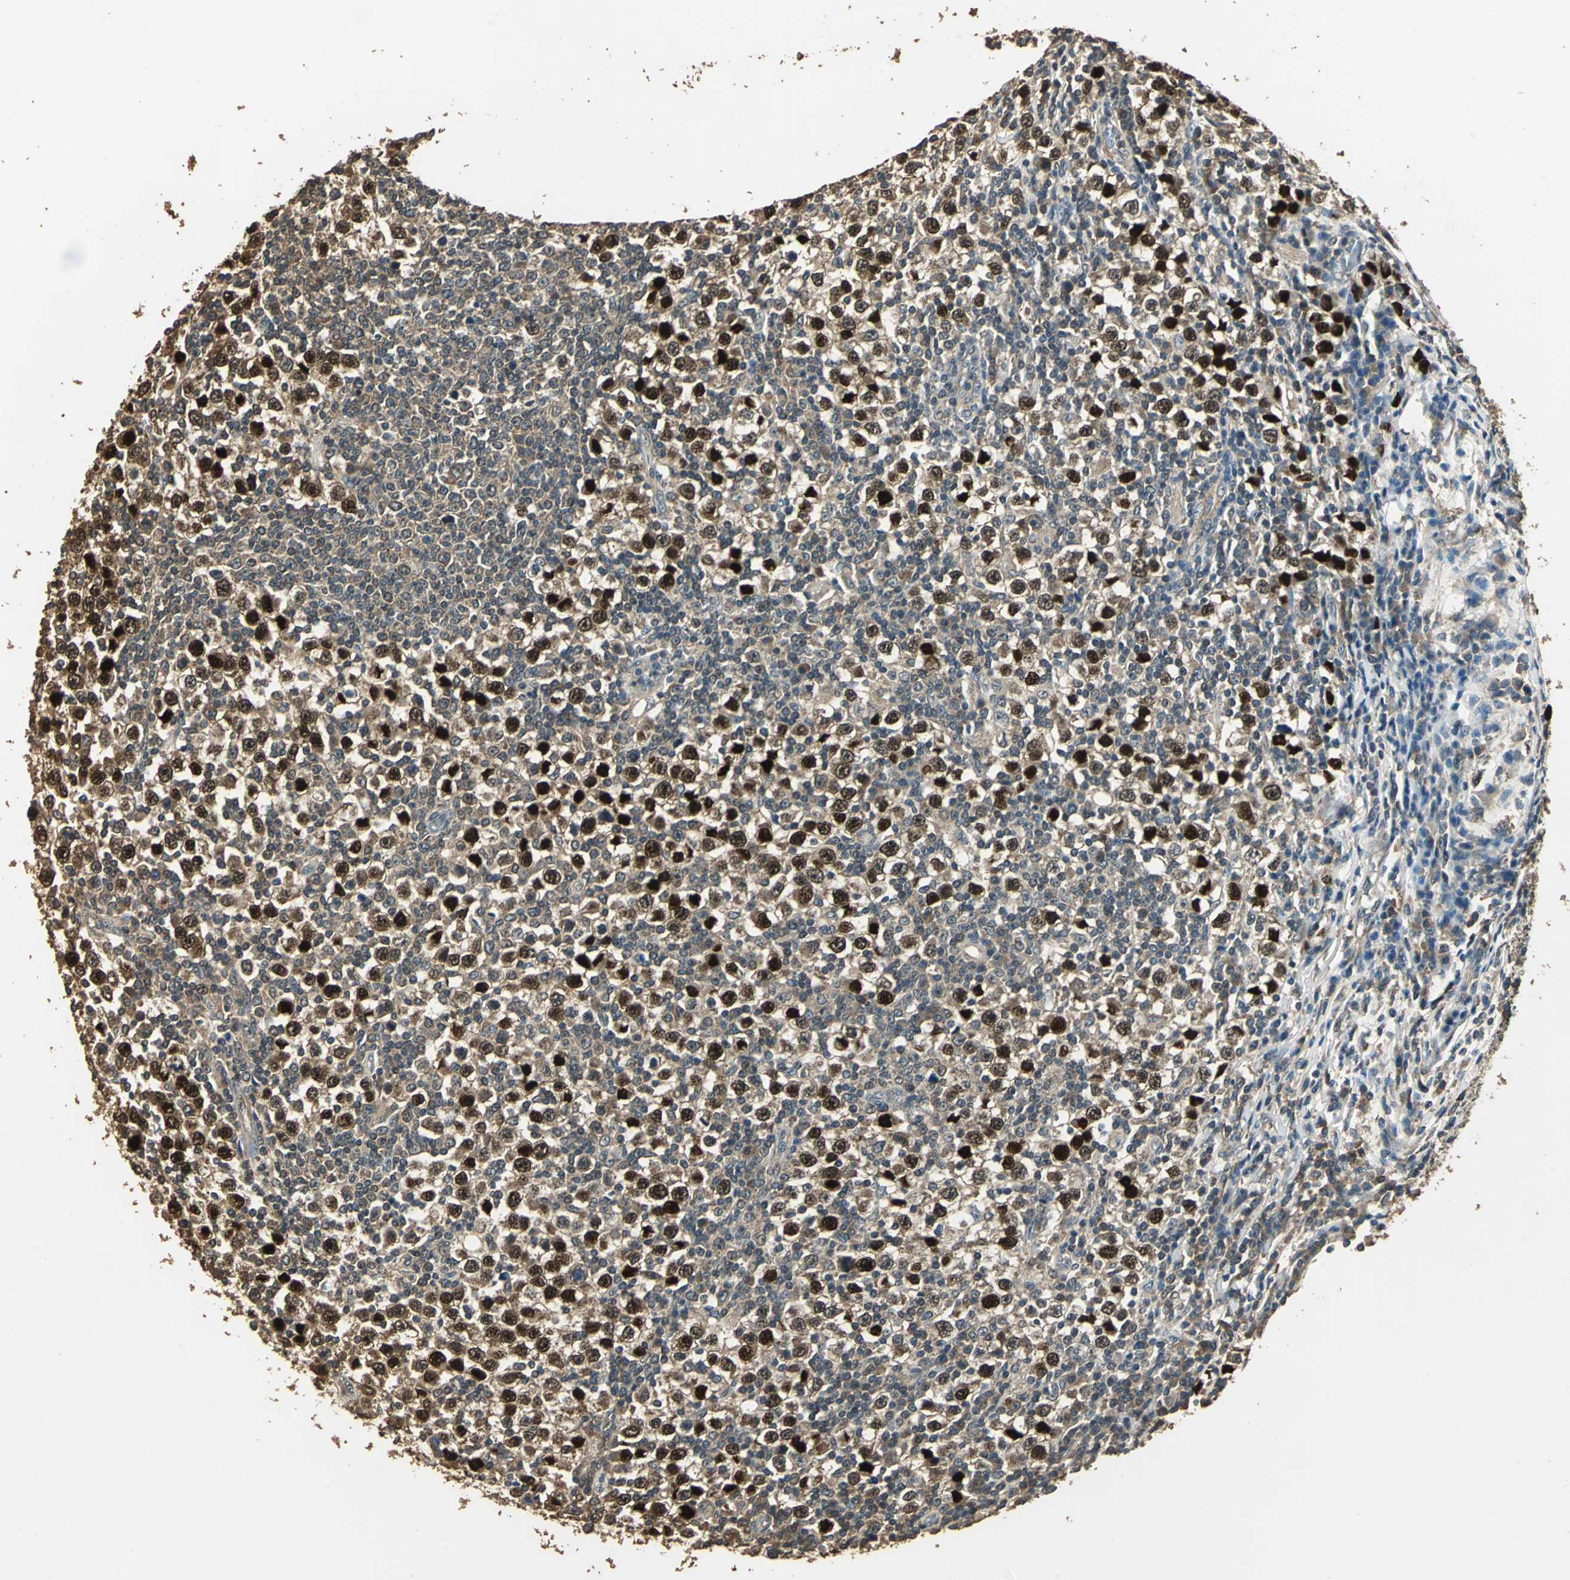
{"staining": {"intensity": "strong", "quantity": ">75%", "location": "cytoplasmic/membranous,nuclear"}, "tissue": "testis cancer", "cell_type": "Tumor cells", "image_type": "cancer", "snomed": [{"axis": "morphology", "description": "Seminoma, NOS"}, {"axis": "topography", "description": "Testis"}], "caption": "DAB (3,3'-diaminobenzidine) immunohistochemical staining of human testis seminoma shows strong cytoplasmic/membranous and nuclear protein staining in approximately >75% of tumor cells.", "gene": "TMPRSS4", "patient": {"sex": "male", "age": 65}}